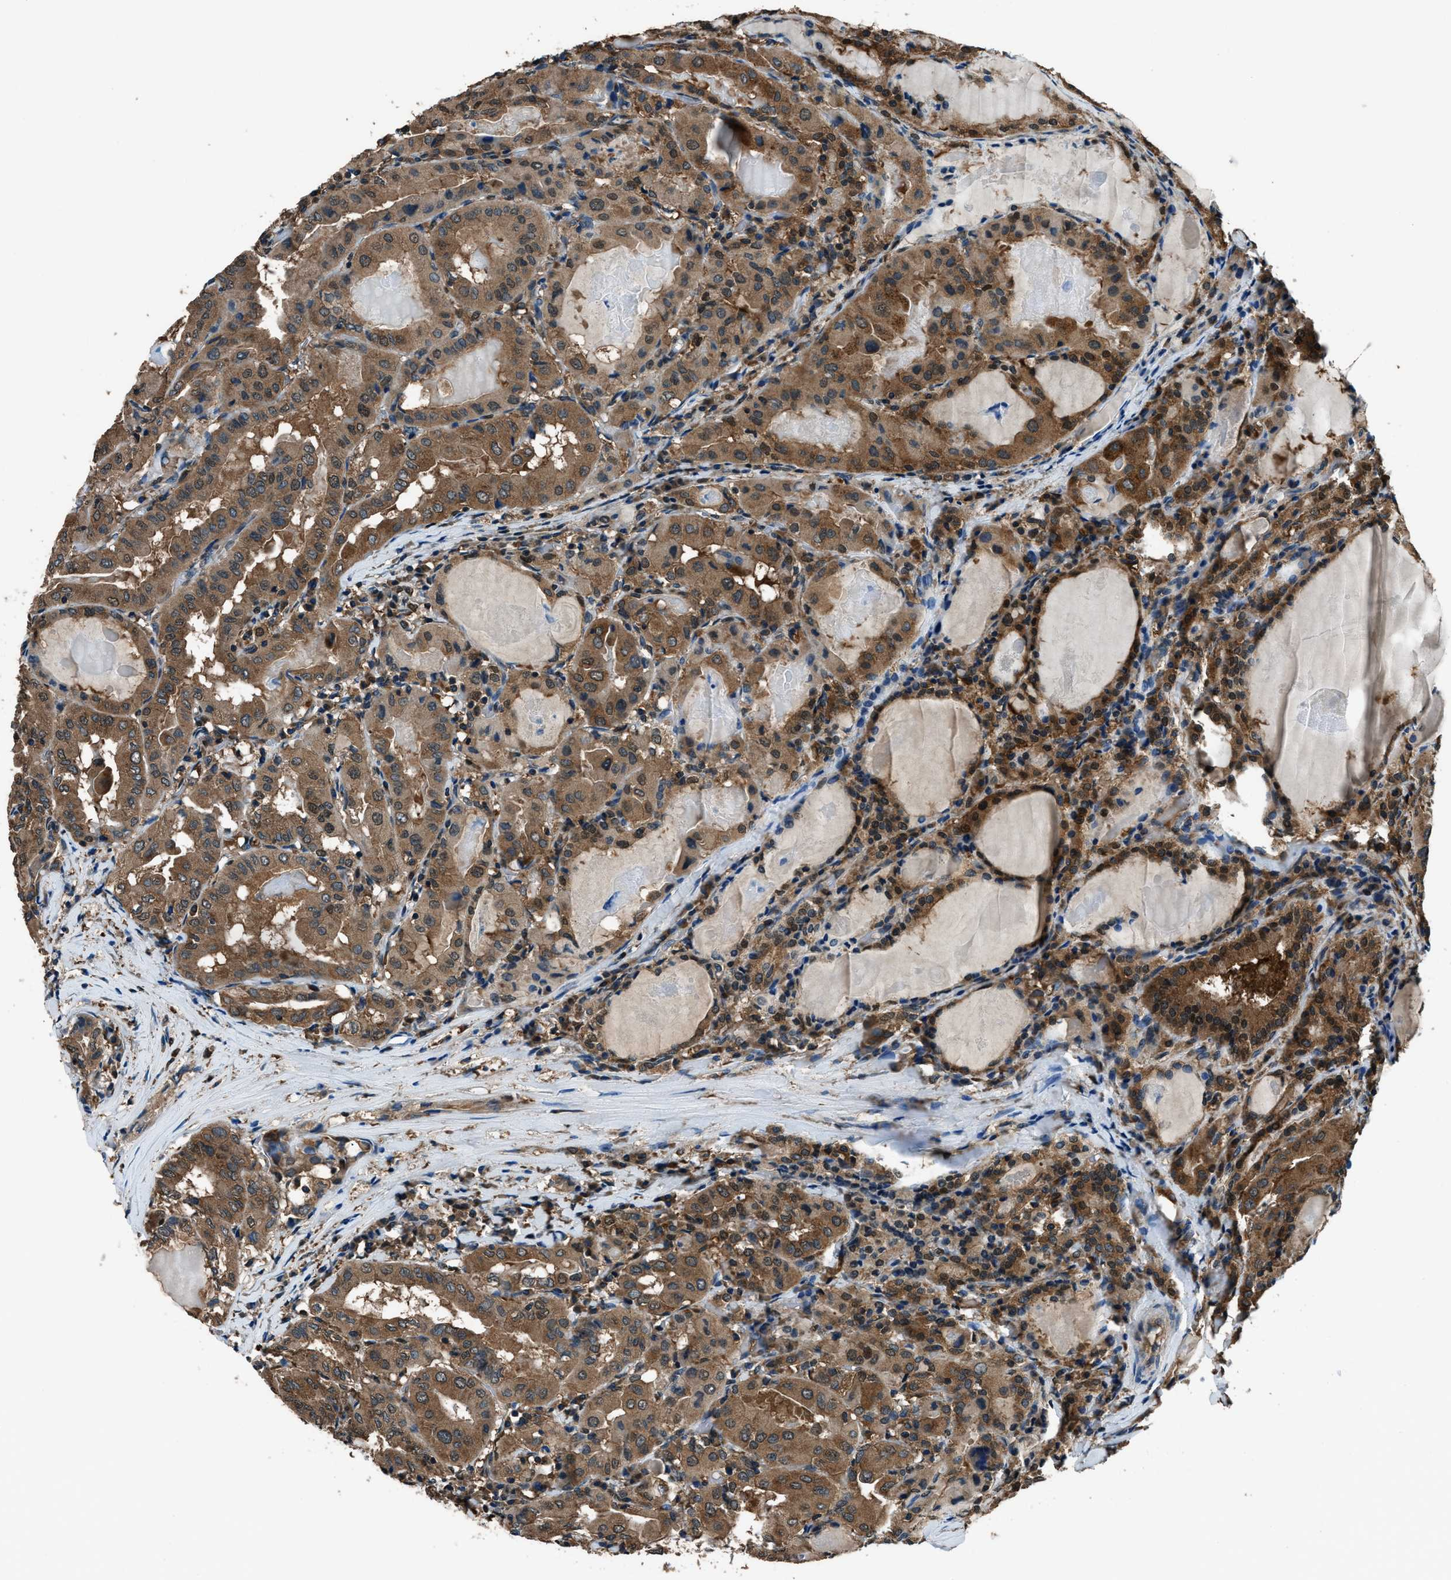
{"staining": {"intensity": "moderate", "quantity": ">75%", "location": "cytoplasmic/membranous"}, "tissue": "thyroid cancer", "cell_type": "Tumor cells", "image_type": "cancer", "snomed": [{"axis": "morphology", "description": "Papillary adenocarcinoma, NOS"}, {"axis": "topography", "description": "Thyroid gland"}], "caption": "Thyroid papillary adenocarcinoma stained for a protein (brown) reveals moderate cytoplasmic/membranous positive positivity in about >75% of tumor cells.", "gene": "ARFGAP2", "patient": {"sex": "female", "age": 42}}